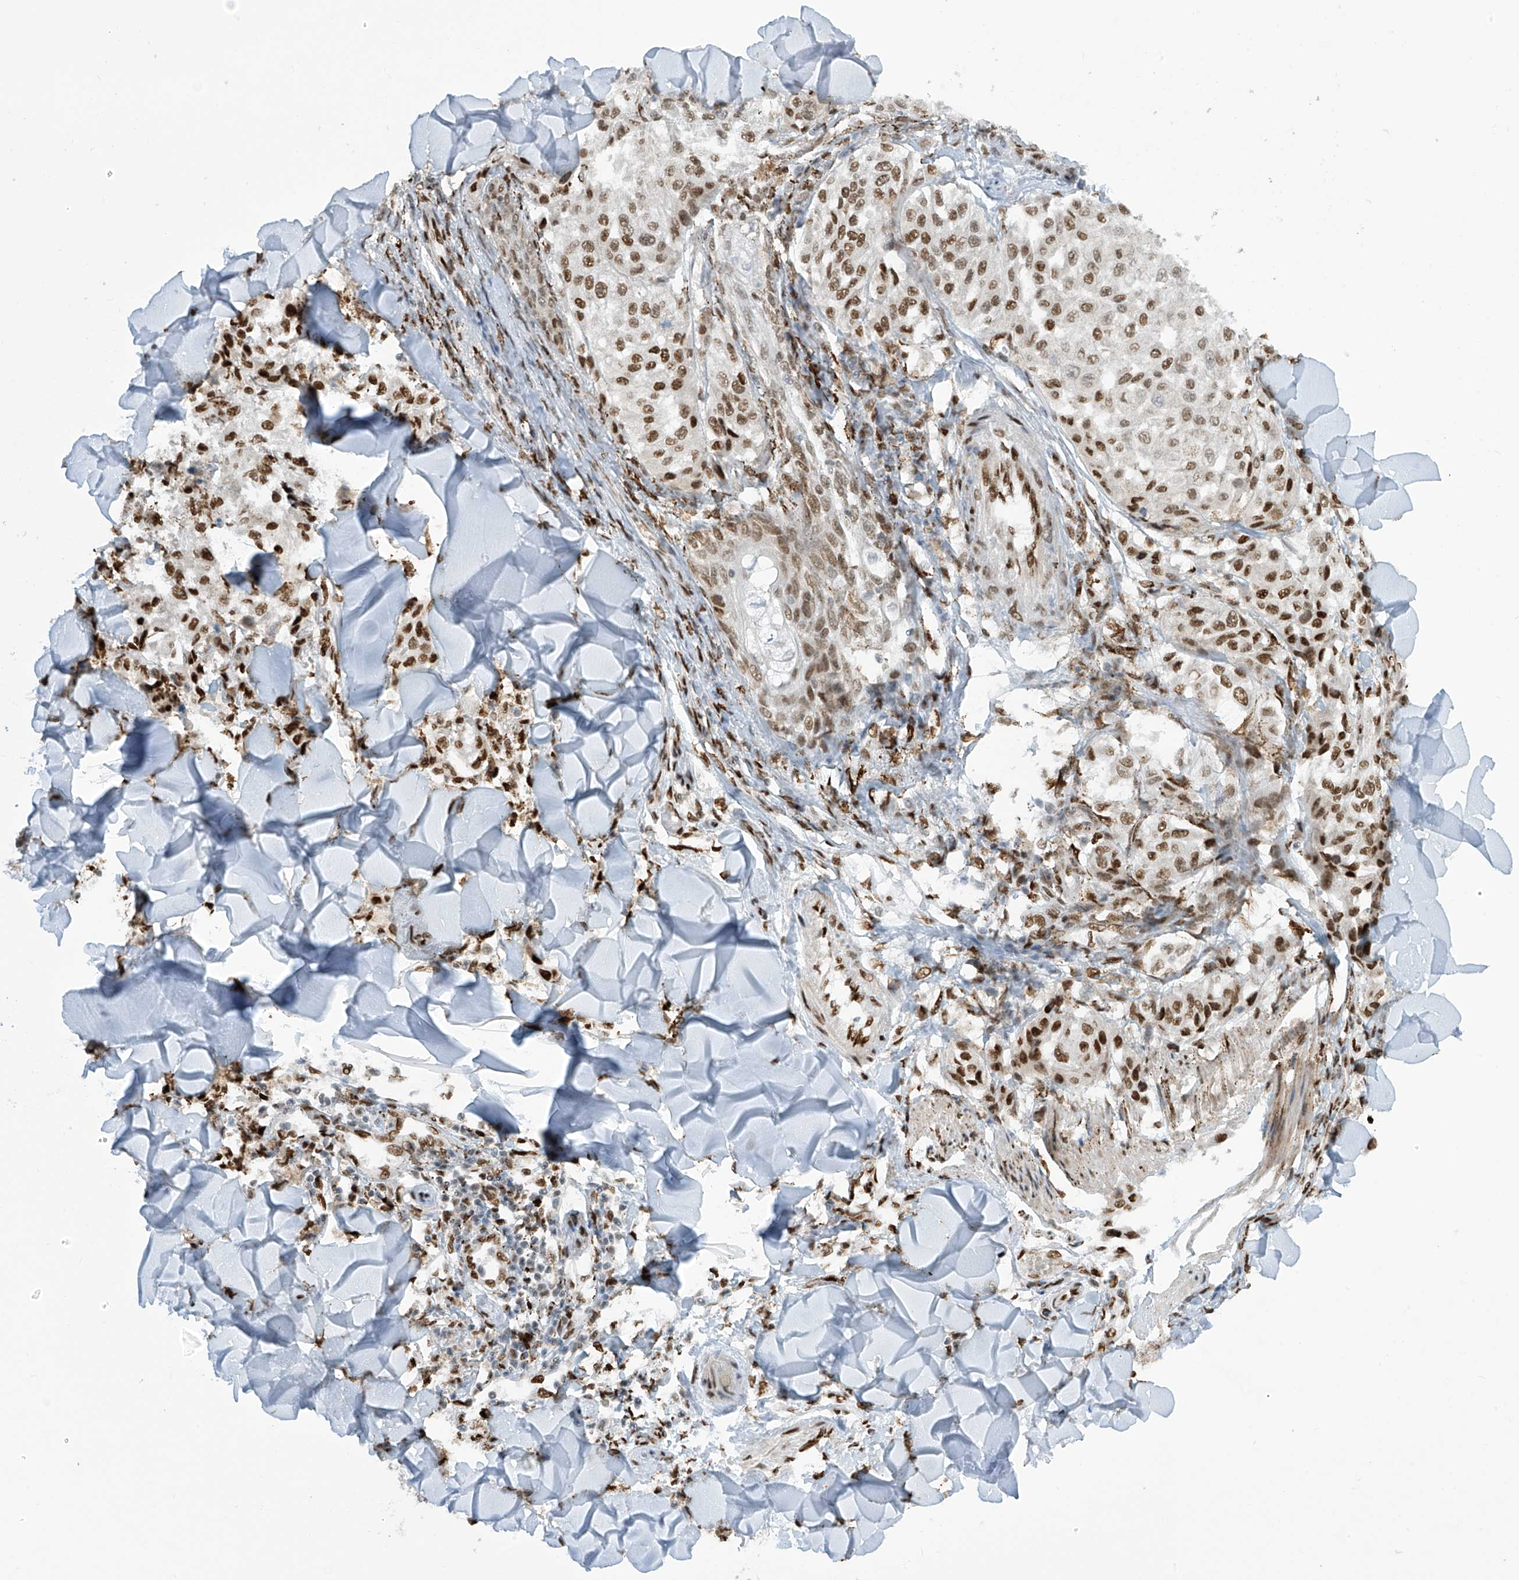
{"staining": {"intensity": "moderate", "quantity": ">75%", "location": "nuclear"}, "tissue": "melanoma", "cell_type": "Tumor cells", "image_type": "cancer", "snomed": [{"axis": "morphology", "description": "Malignant melanoma, NOS"}, {"axis": "topography", "description": "Skin"}], "caption": "Melanoma tissue displays moderate nuclear expression in approximately >75% of tumor cells, visualized by immunohistochemistry.", "gene": "PM20D2", "patient": {"sex": "female", "age": 64}}